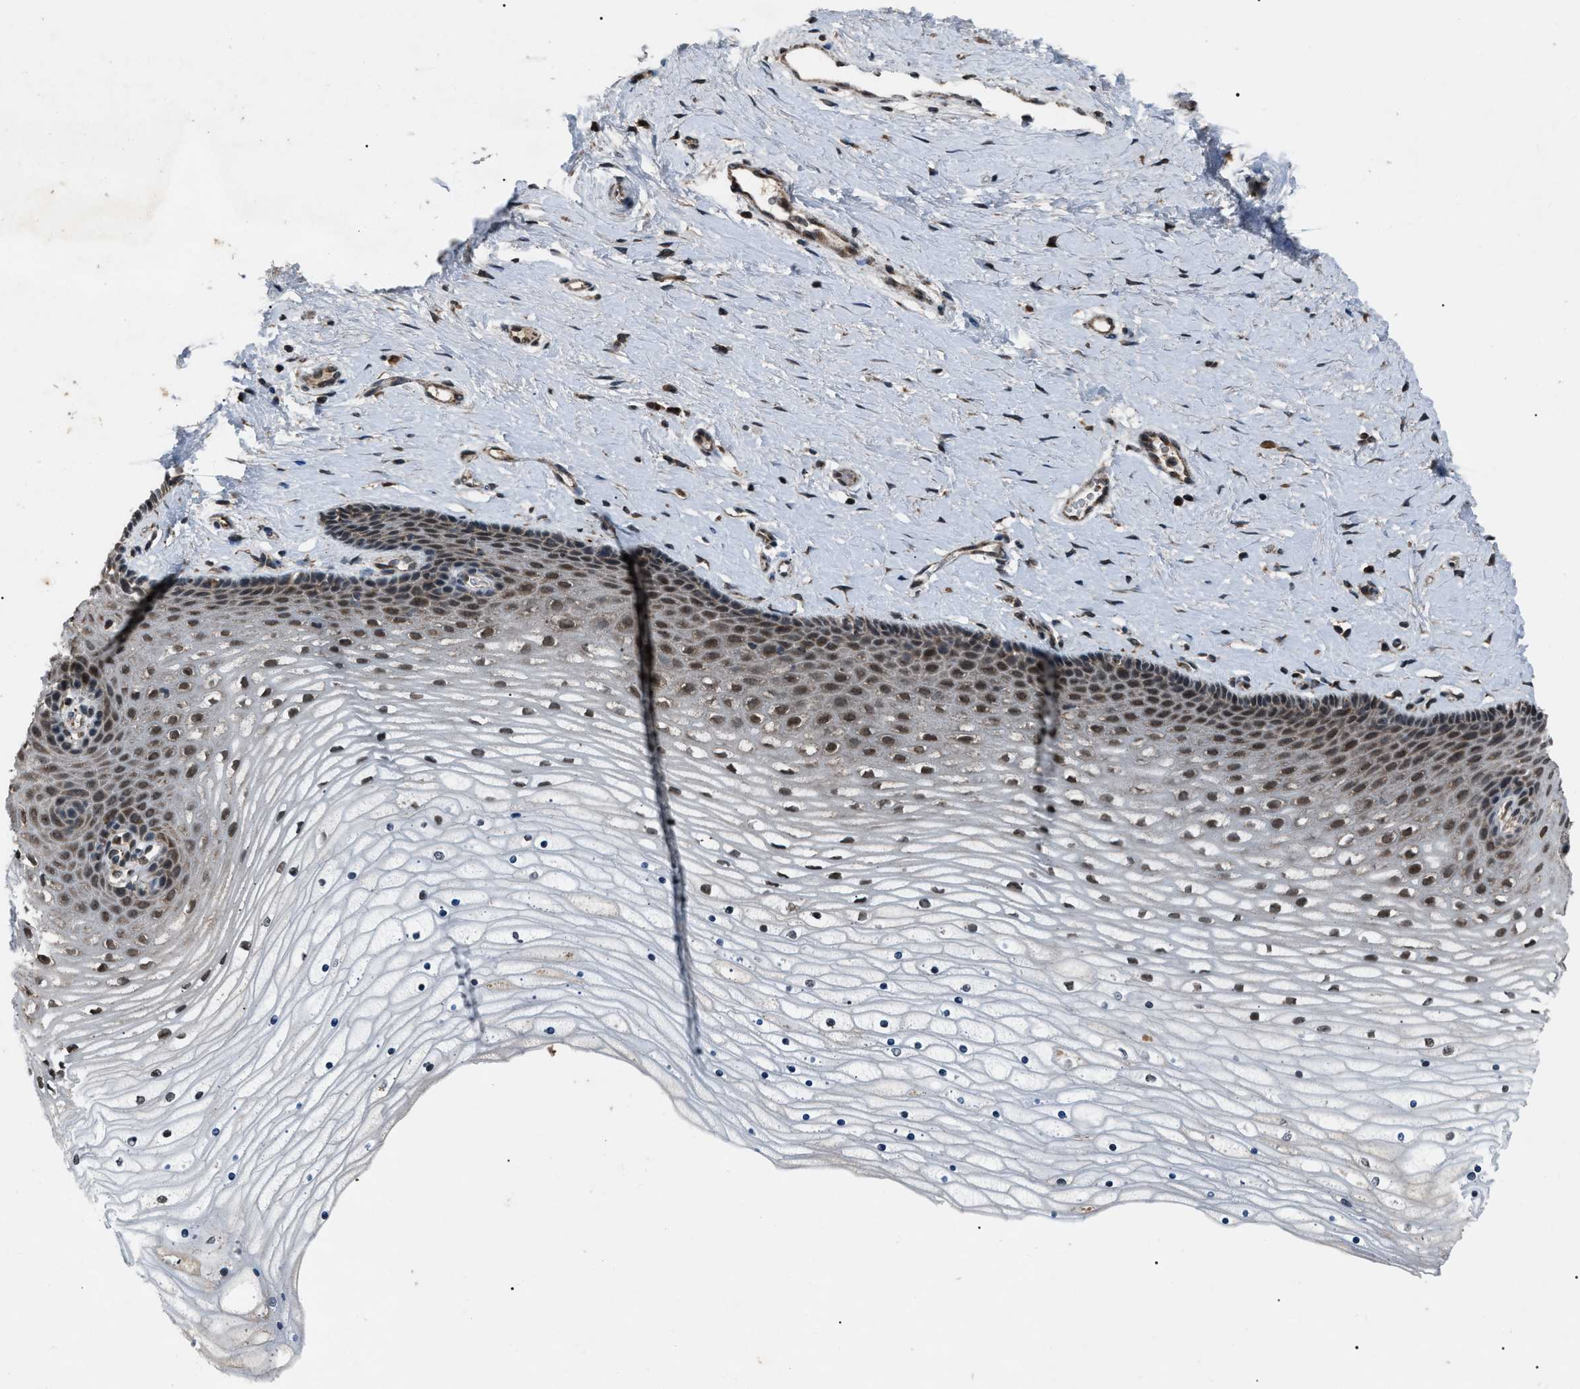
{"staining": {"intensity": "moderate", "quantity": "<25%", "location": "cytoplasmic/membranous"}, "tissue": "cervix", "cell_type": "Glandular cells", "image_type": "normal", "snomed": [{"axis": "morphology", "description": "Normal tissue, NOS"}, {"axis": "topography", "description": "Cervix"}], "caption": "Immunohistochemistry (IHC) of unremarkable cervix demonstrates low levels of moderate cytoplasmic/membranous positivity in approximately <25% of glandular cells. (Brightfield microscopy of DAB IHC at high magnification).", "gene": "ZFAND2A", "patient": {"sex": "female", "age": 39}}